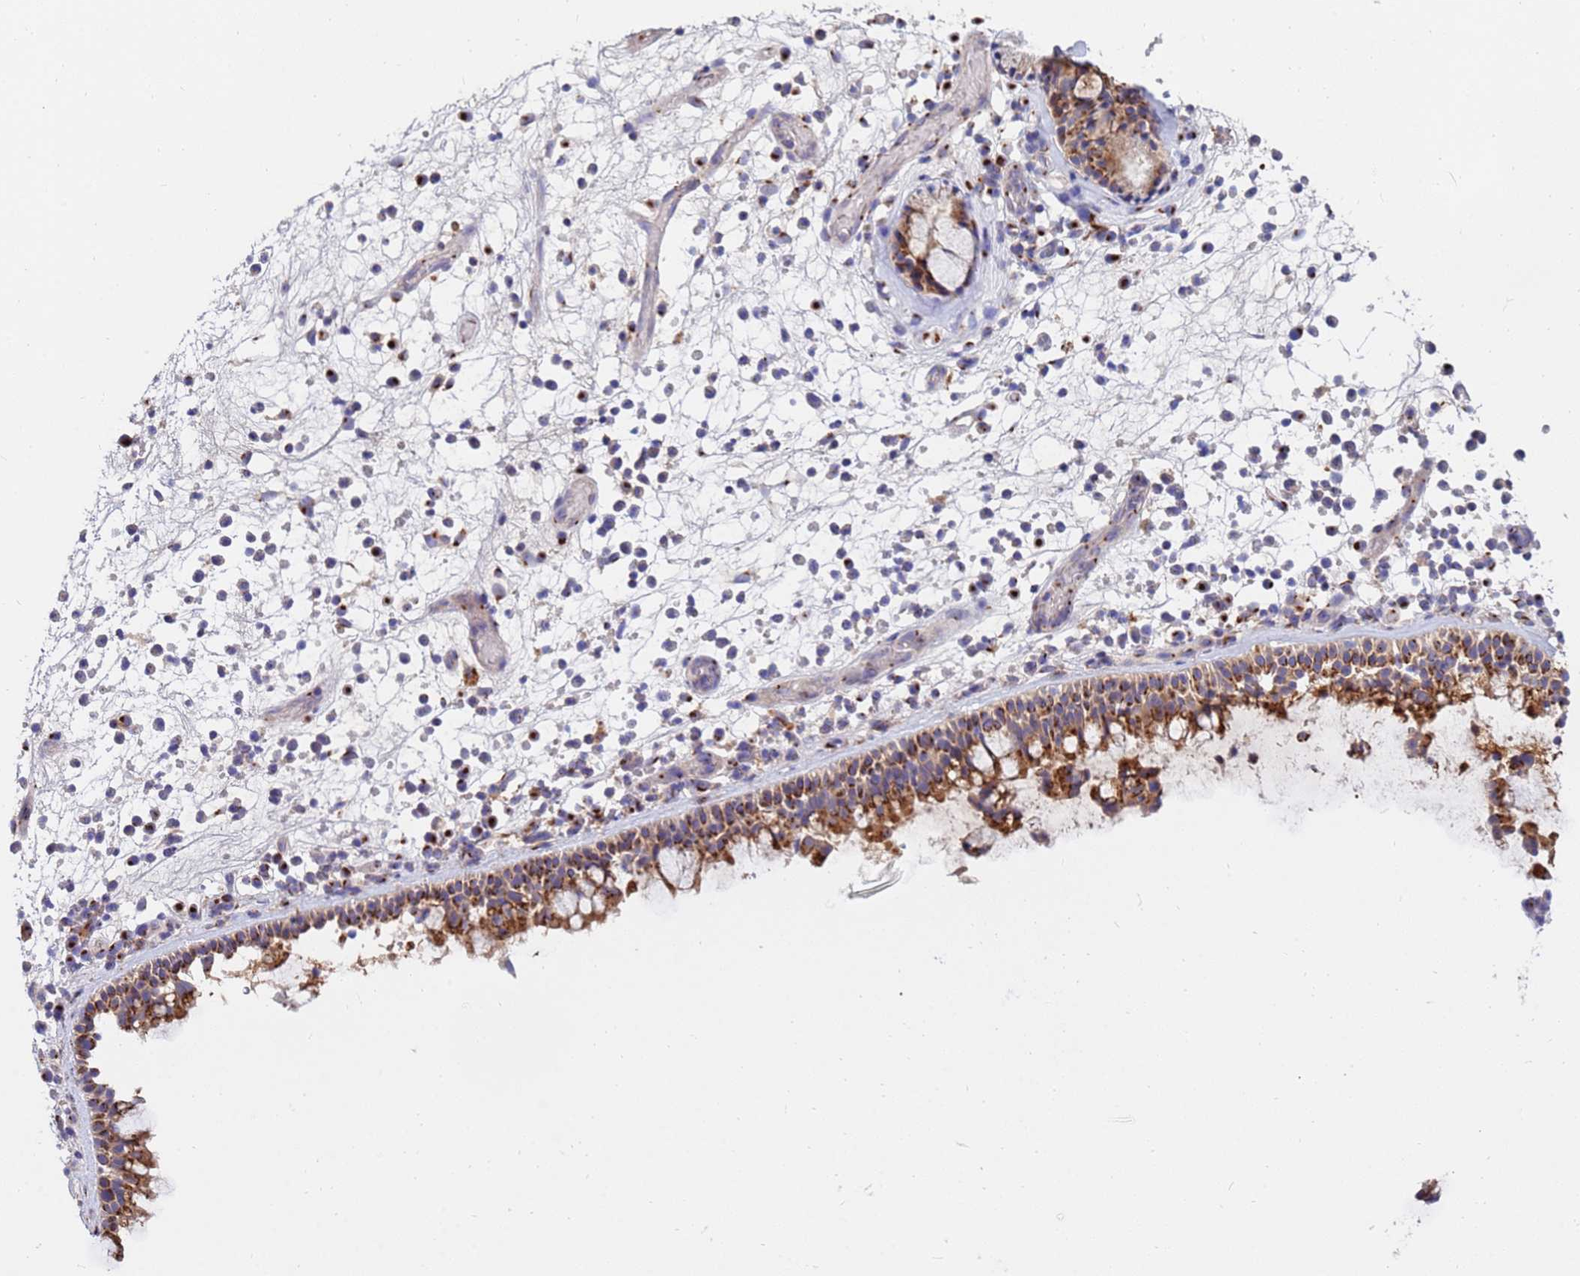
{"staining": {"intensity": "moderate", "quantity": ">75%", "location": "cytoplasmic/membranous"}, "tissue": "nasopharynx", "cell_type": "Respiratory epithelial cells", "image_type": "normal", "snomed": [{"axis": "morphology", "description": "Normal tissue, NOS"}, {"axis": "morphology", "description": "Inflammation, NOS"}, {"axis": "morphology", "description": "Malignant melanoma, Metastatic site"}, {"axis": "topography", "description": "Nasopharynx"}], "caption": "An image of nasopharynx stained for a protein demonstrates moderate cytoplasmic/membranous brown staining in respiratory epithelial cells.", "gene": "HPS3", "patient": {"sex": "male", "age": 70}}